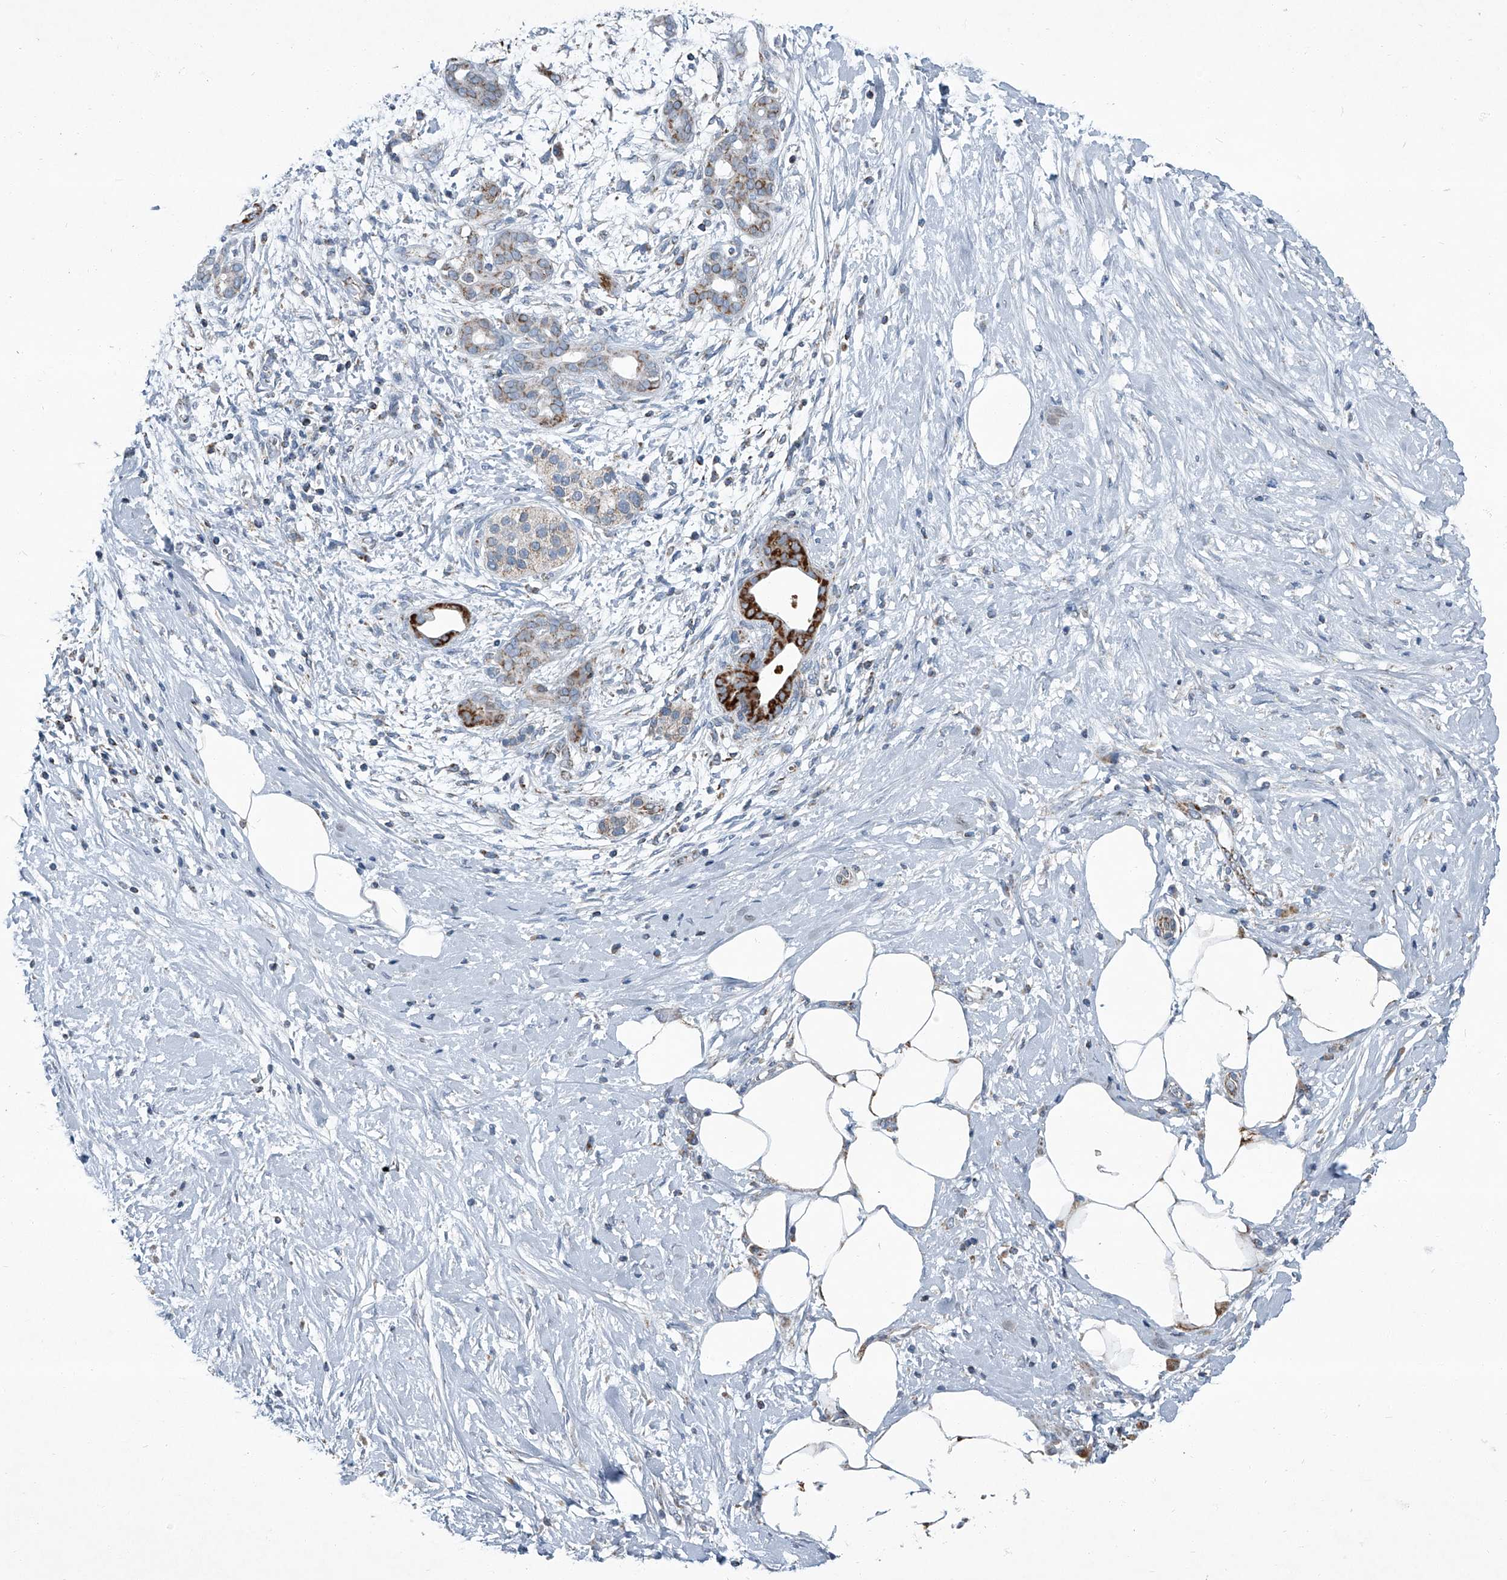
{"staining": {"intensity": "strong", "quantity": "<25%", "location": "cytoplasmic/membranous"}, "tissue": "pancreatic cancer", "cell_type": "Tumor cells", "image_type": "cancer", "snomed": [{"axis": "morphology", "description": "Adenocarcinoma, NOS"}, {"axis": "topography", "description": "Pancreas"}], "caption": "High-magnification brightfield microscopy of adenocarcinoma (pancreatic) stained with DAB (brown) and counterstained with hematoxylin (blue). tumor cells exhibit strong cytoplasmic/membranous positivity is identified in about<25% of cells. The staining was performed using DAB to visualize the protein expression in brown, while the nuclei were stained in blue with hematoxylin (Magnification: 20x).", "gene": "CHRNA7", "patient": {"sex": "male", "age": 58}}